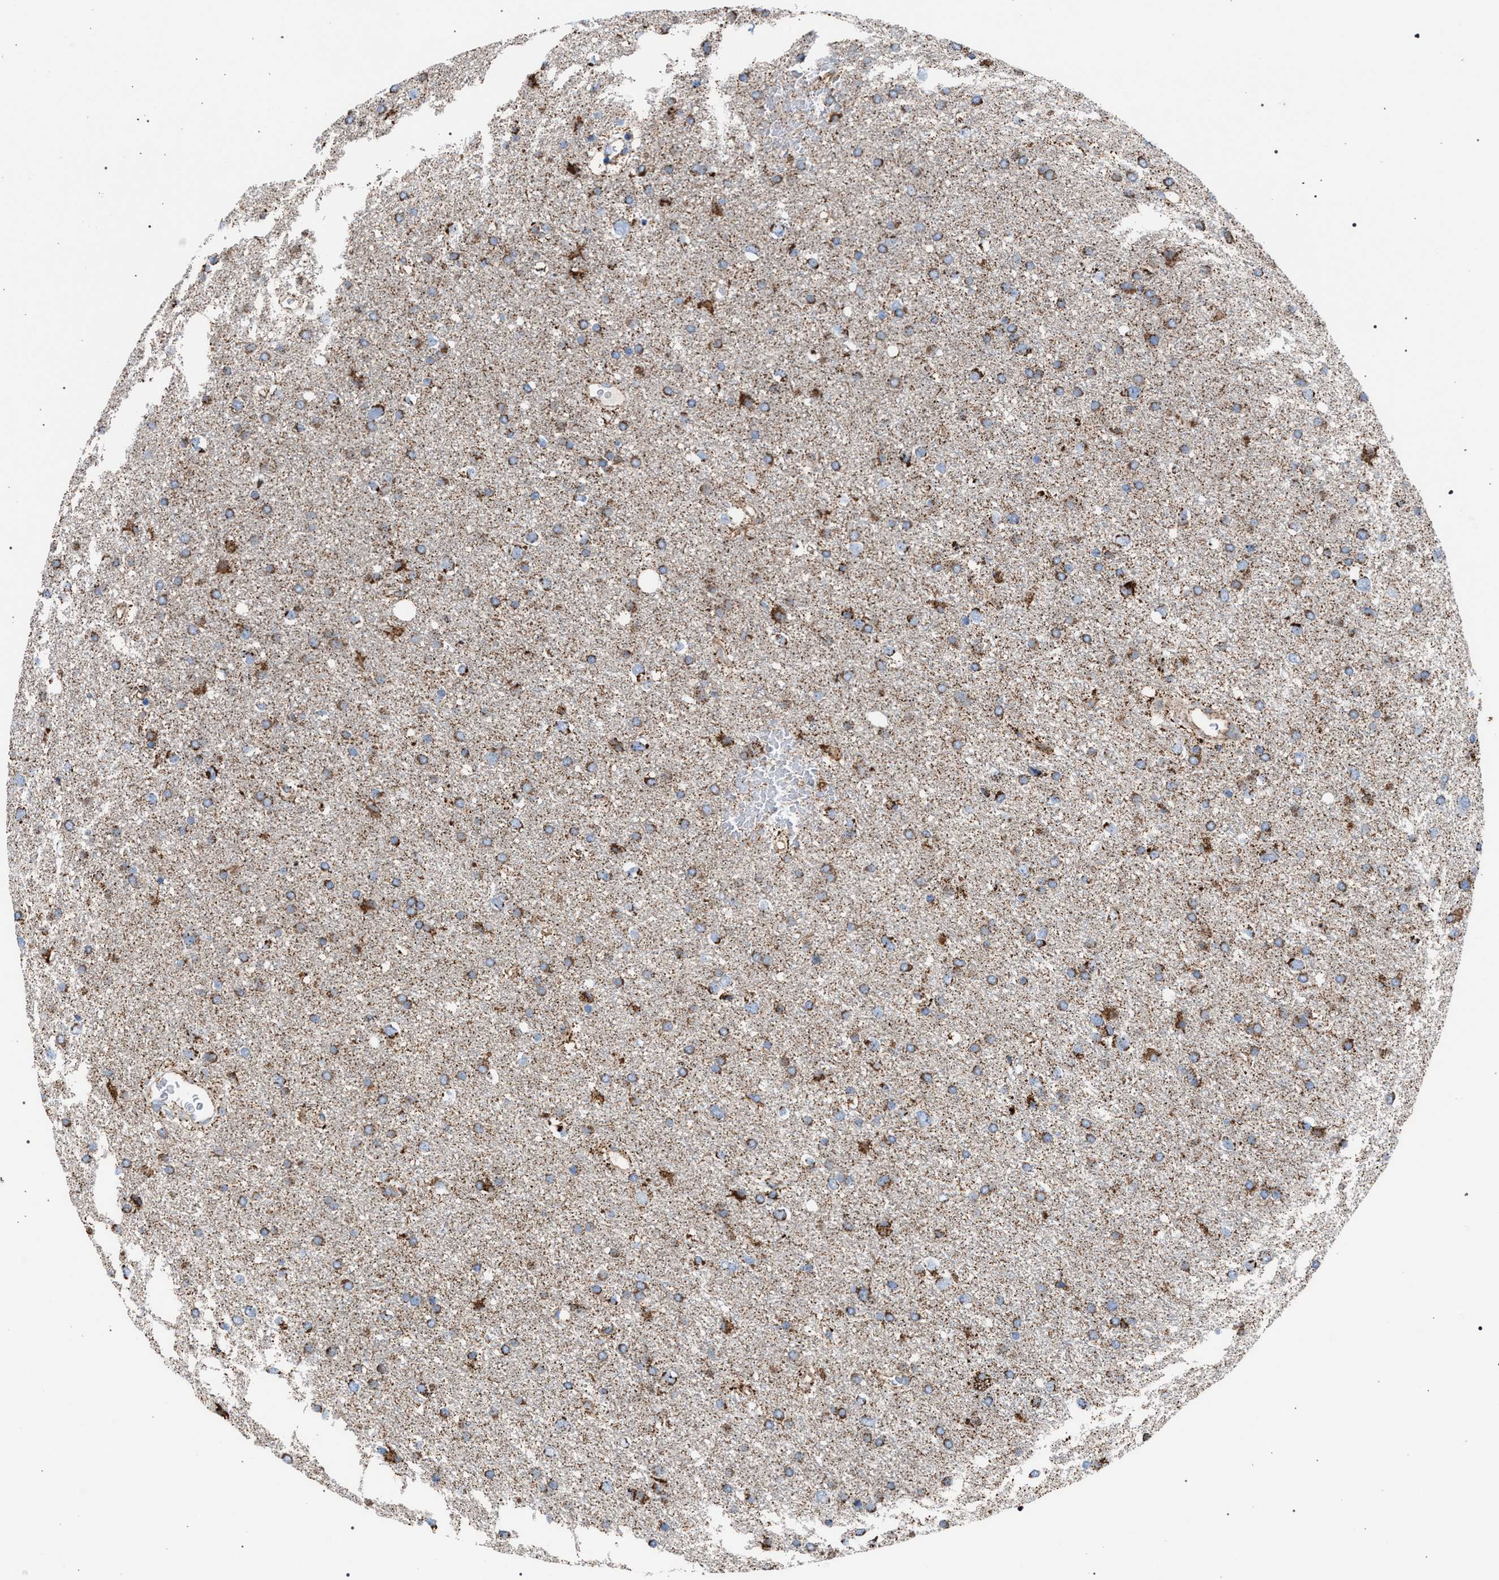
{"staining": {"intensity": "moderate", "quantity": "25%-75%", "location": "cytoplasmic/membranous"}, "tissue": "glioma", "cell_type": "Tumor cells", "image_type": "cancer", "snomed": [{"axis": "morphology", "description": "Glioma, malignant, Low grade"}, {"axis": "topography", "description": "Brain"}], "caption": "Tumor cells demonstrate medium levels of moderate cytoplasmic/membranous expression in approximately 25%-75% of cells in malignant glioma (low-grade). Using DAB (3,3'-diaminobenzidine) (brown) and hematoxylin (blue) stains, captured at high magnification using brightfield microscopy.", "gene": "VPS13A", "patient": {"sex": "female", "age": 37}}